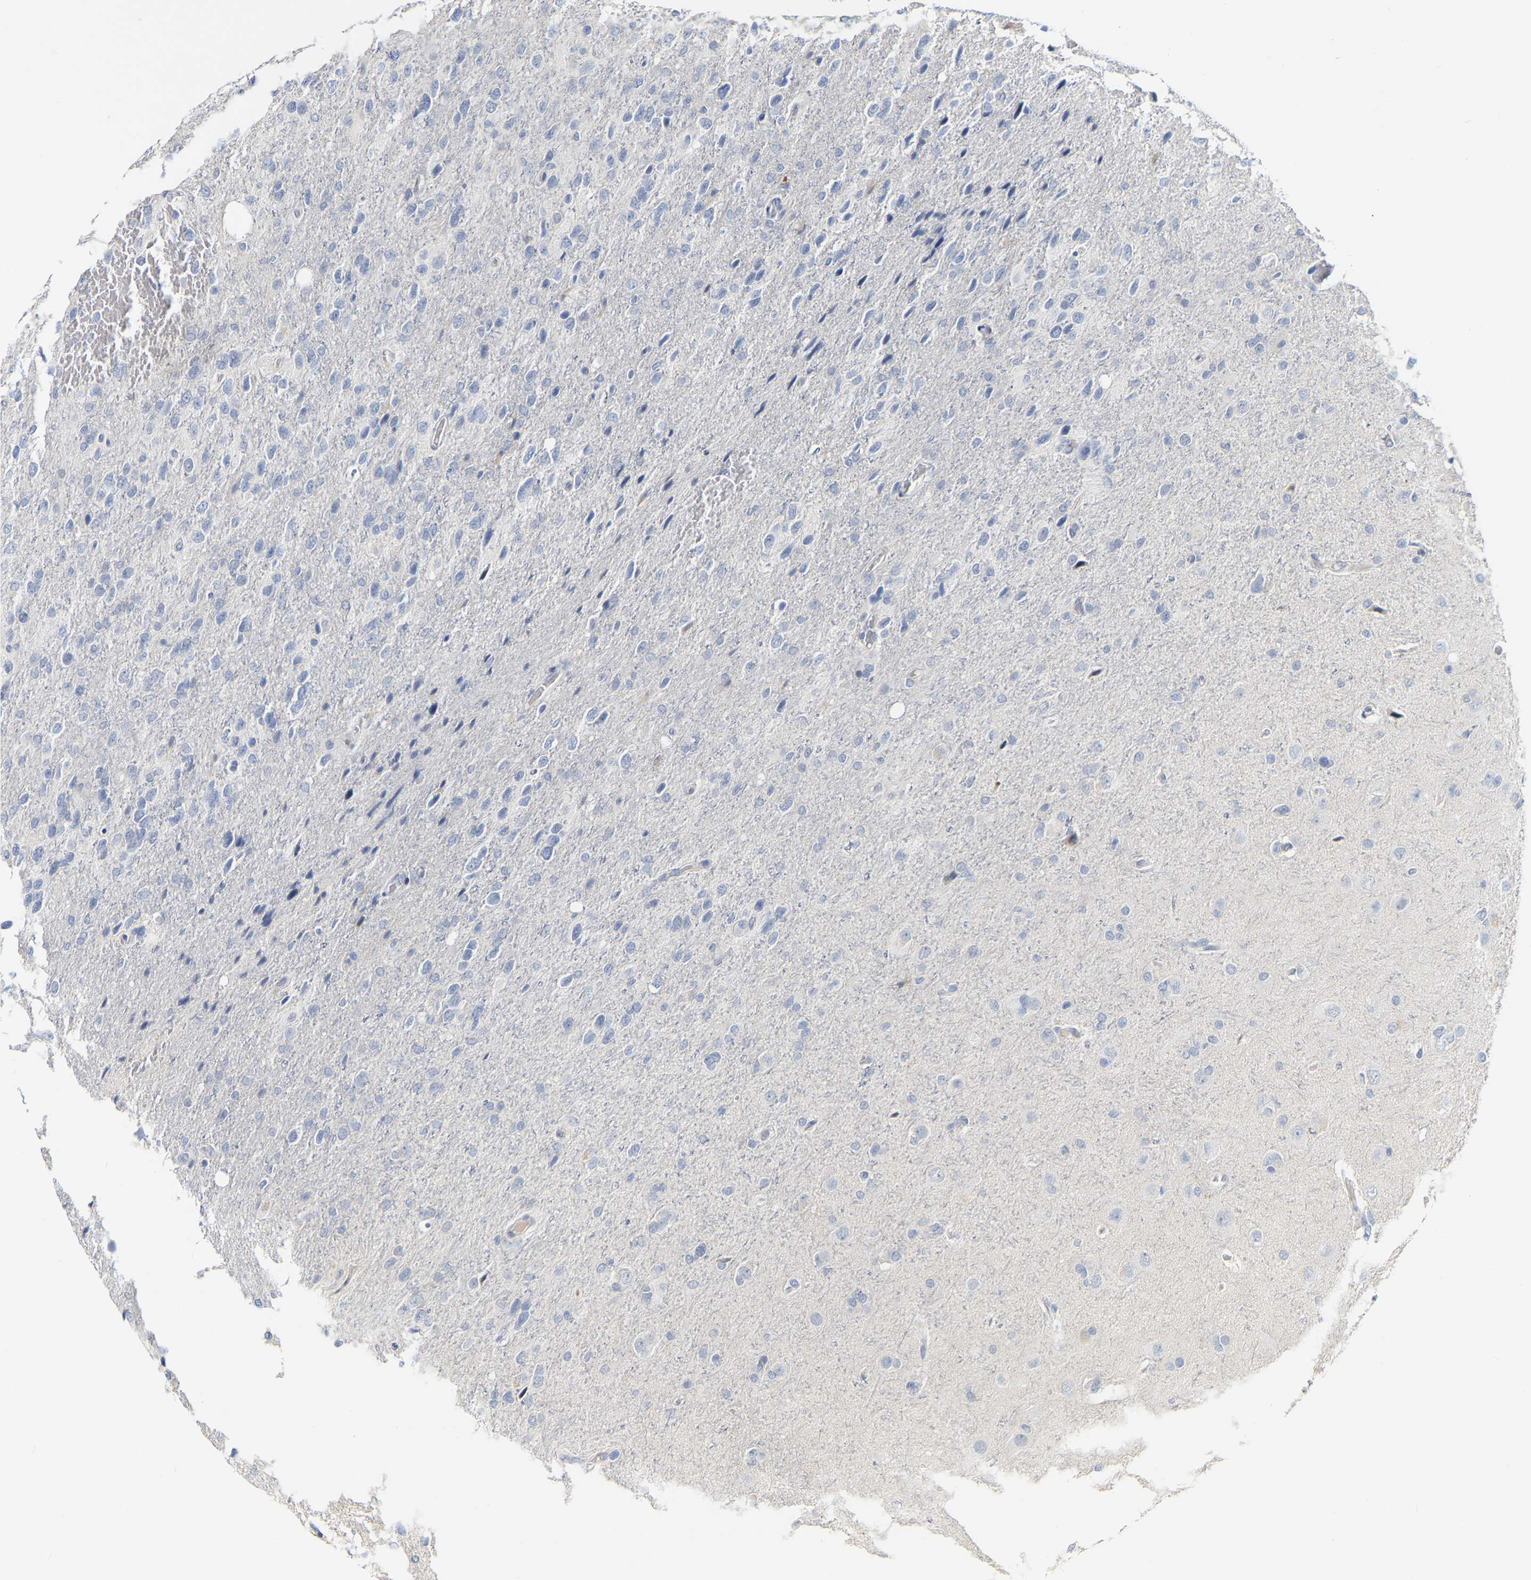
{"staining": {"intensity": "negative", "quantity": "none", "location": "none"}, "tissue": "glioma", "cell_type": "Tumor cells", "image_type": "cancer", "snomed": [{"axis": "morphology", "description": "Glioma, malignant, High grade"}, {"axis": "topography", "description": "Brain"}], "caption": "Malignant high-grade glioma was stained to show a protein in brown. There is no significant positivity in tumor cells. (Stains: DAB IHC with hematoxylin counter stain, Microscopy: brightfield microscopy at high magnification).", "gene": "KRT76", "patient": {"sex": "female", "age": 58}}